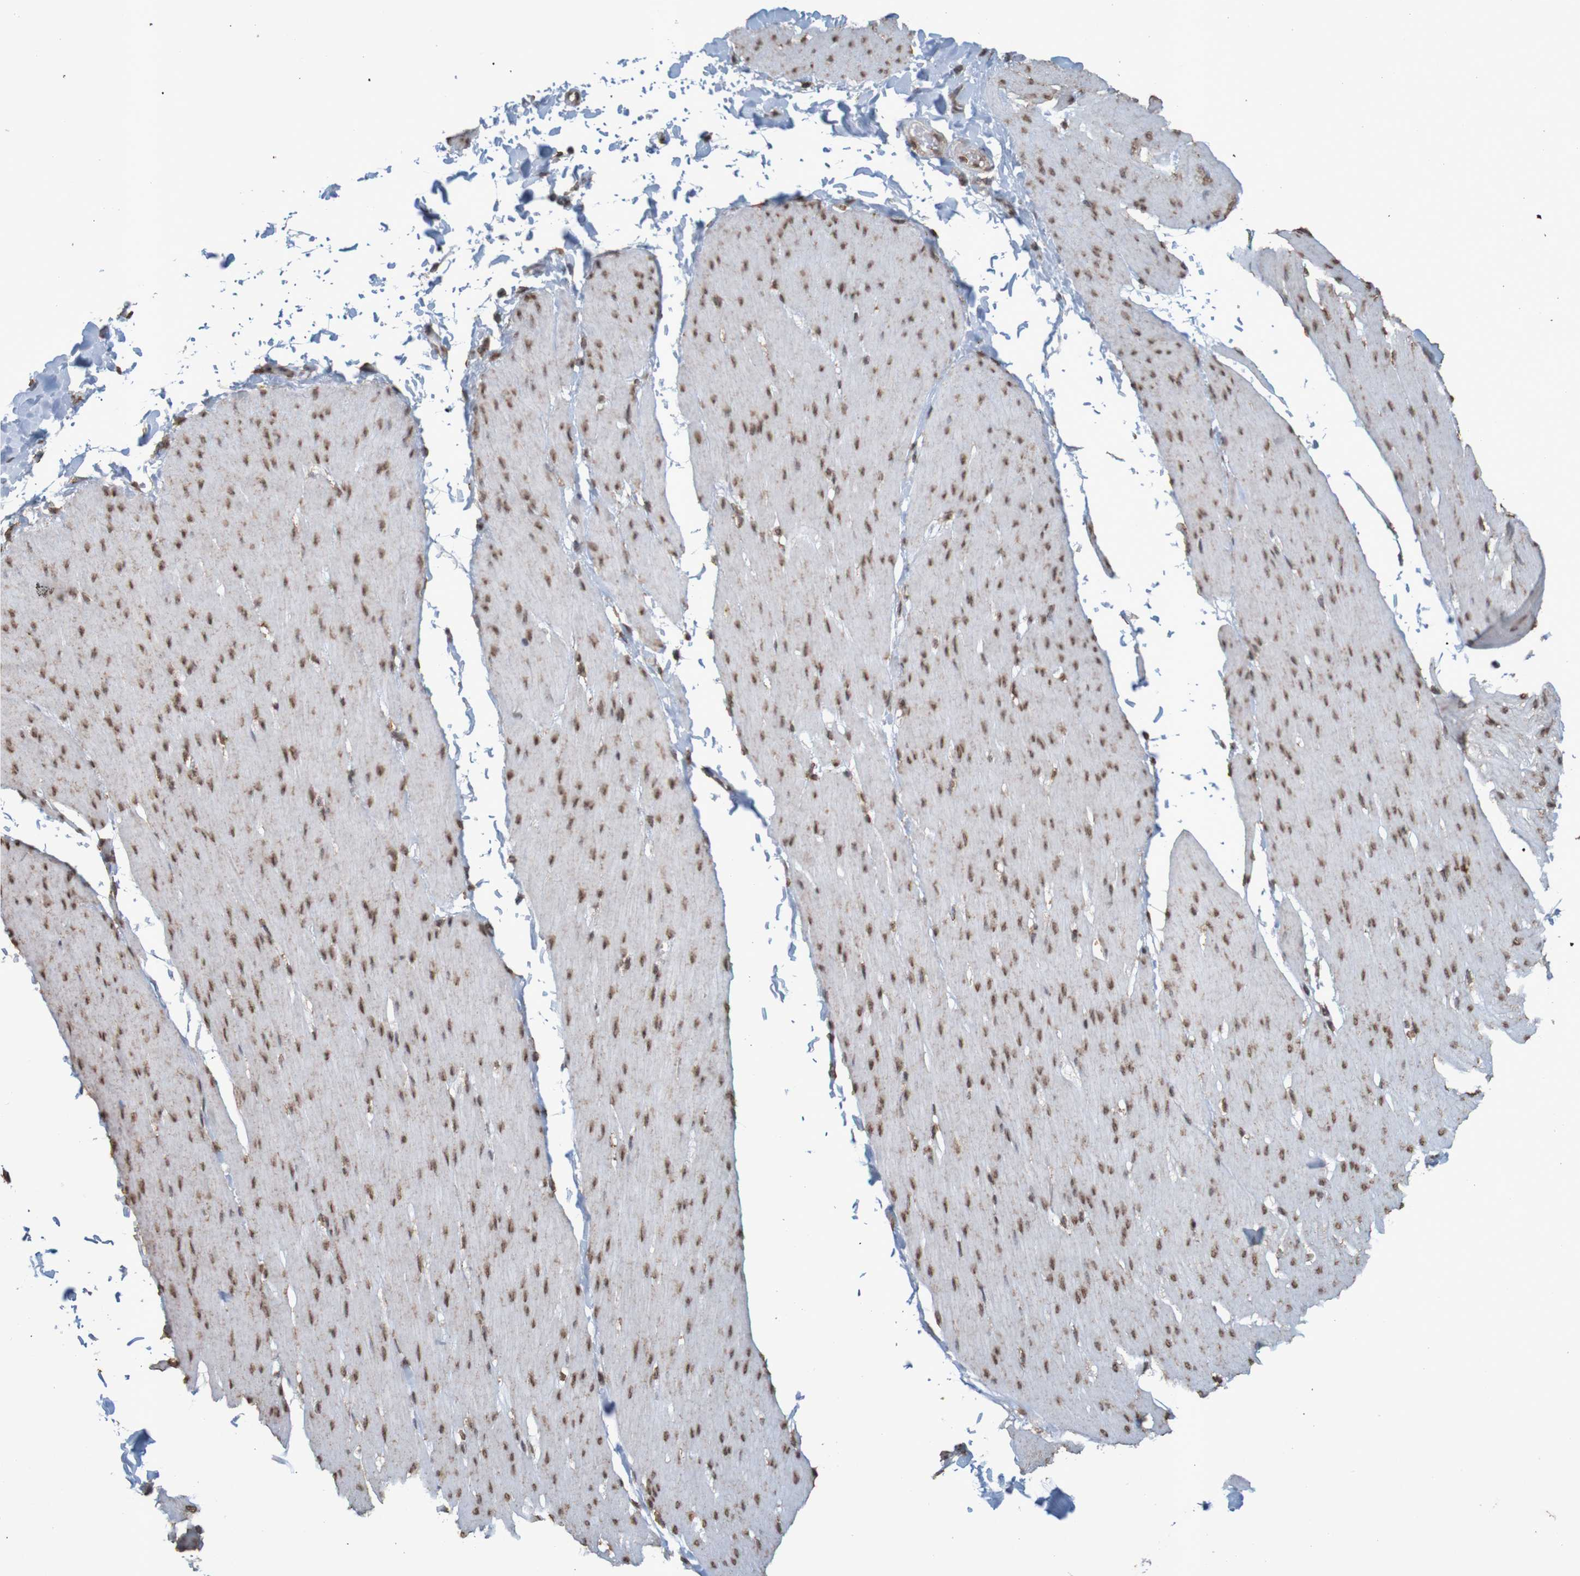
{"staining": {"intensity": "moderate", "quantity": ">75%", "location": "nuclear"}, "tissue": "smooth muscle", "cell_type": "Smooth muscle cells", "image_type": "normal", "snomed": [{"axis": "morphology", "description": "Normal tissue, NOS"}, {"axis": "topography", "description": "Smooth muscle"}, {"axis": "topography", "description": "Colon"}], "caption": "The immunohistochemical stain labels moderate nuclear expression in smooth muscle cells of benign smooth muscle. (brown staining indicates protein expression, while blue staining denotes nuclei).", "gene": "GFI1", "patient": {"sex": "male", "age": 67}}